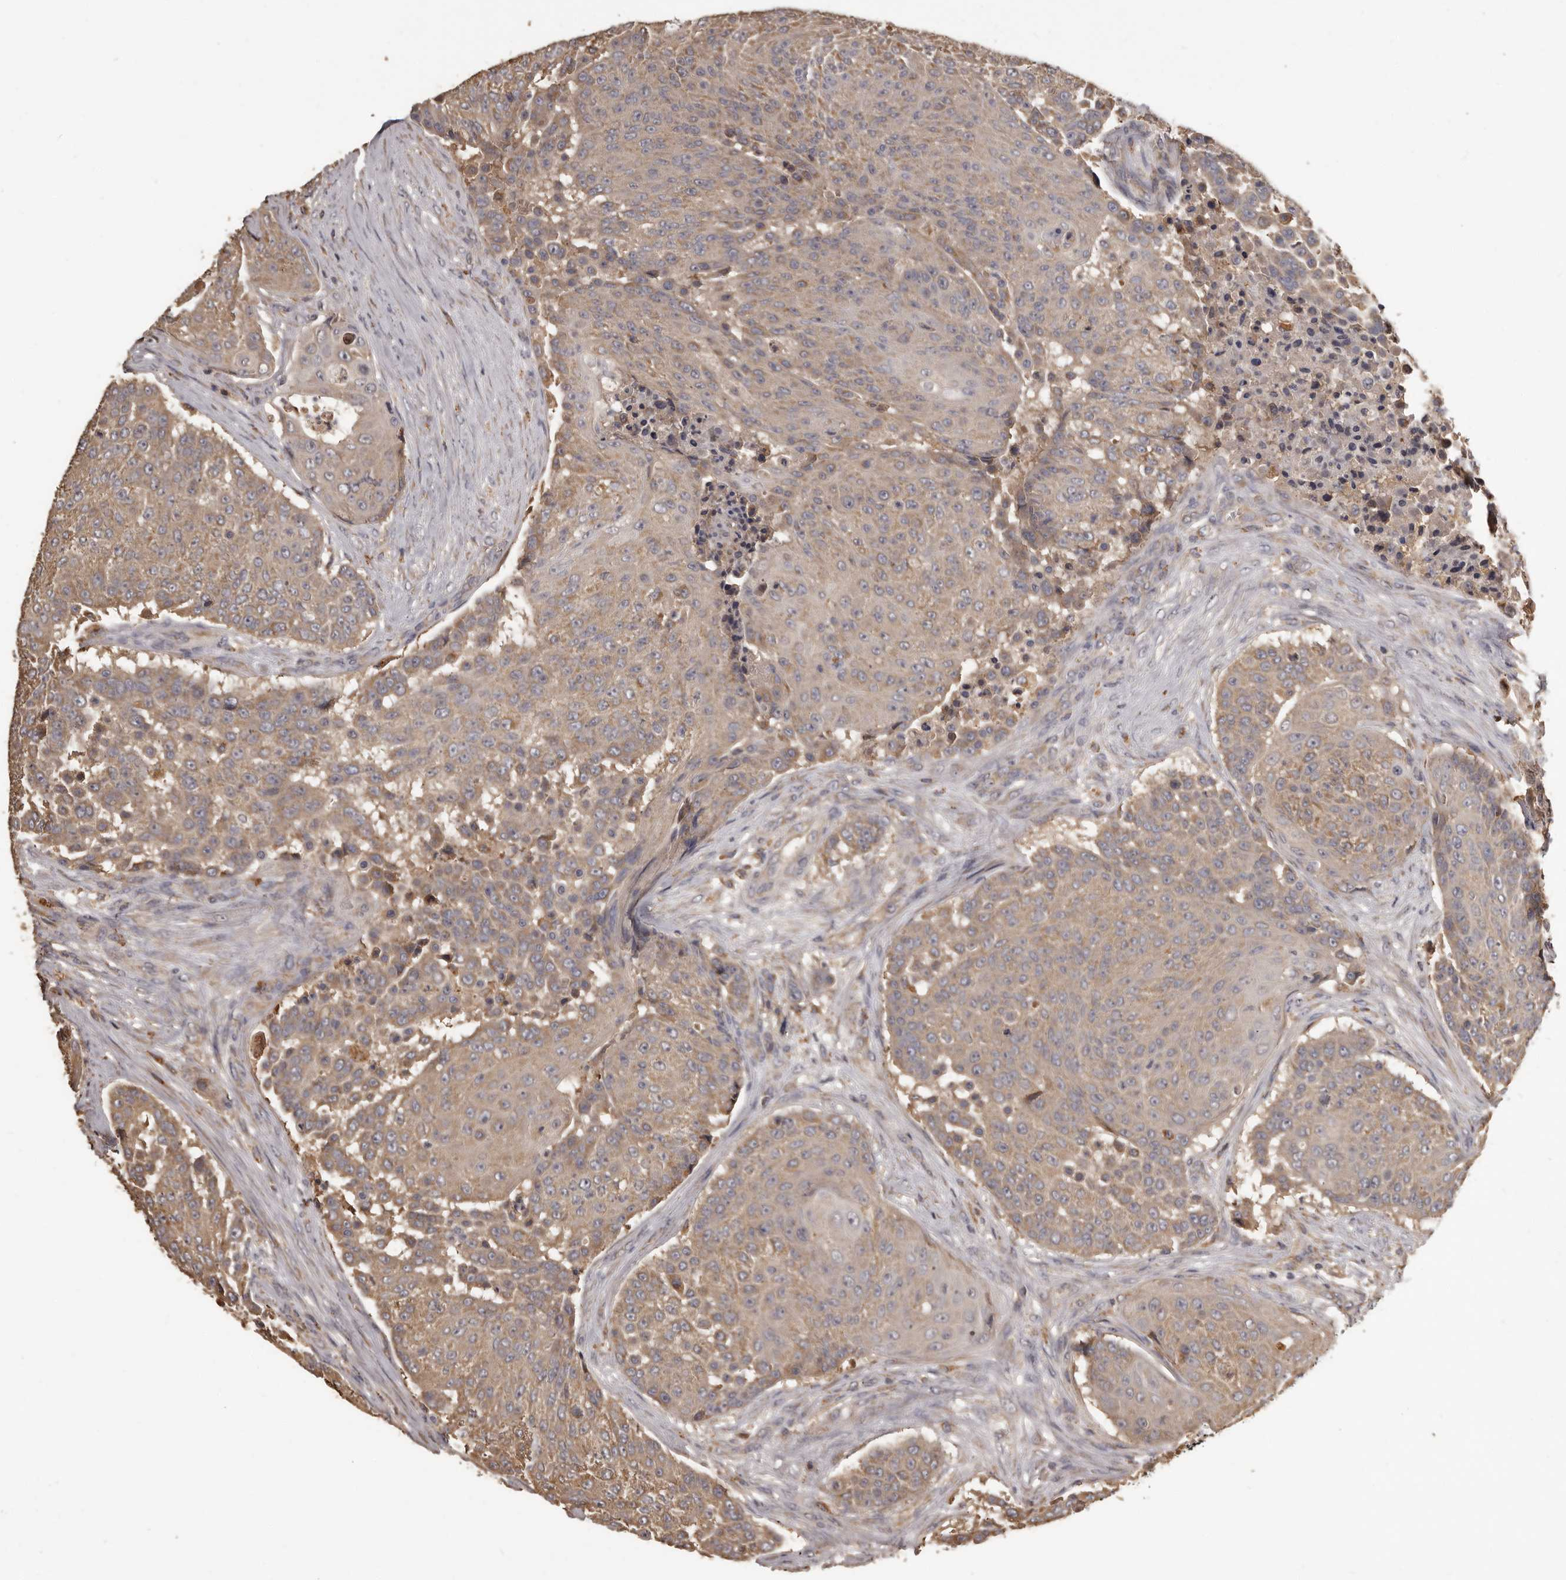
{"staining": {"intensity": "weak", "quantity": ">75%", "location": "cytoplasmic/membranous"}, "tissue": "urothelial cancer", "cell_type": "Tumor cells", "image_type": "cancer", "snomed": [{"axis": "morphology", "description": "Urothelial carcinoma, High grade"}, {"axis": "topography", "description": "Urinary bladder"}], "caption": "Protein expression analysis of human high-grade urothelial carcinoma reveals weak cytoplasmic/membranous expression in about >75% of tumor cells.", "gene": "MGAT5", "patient": {"sex": "female", "age": 63}}